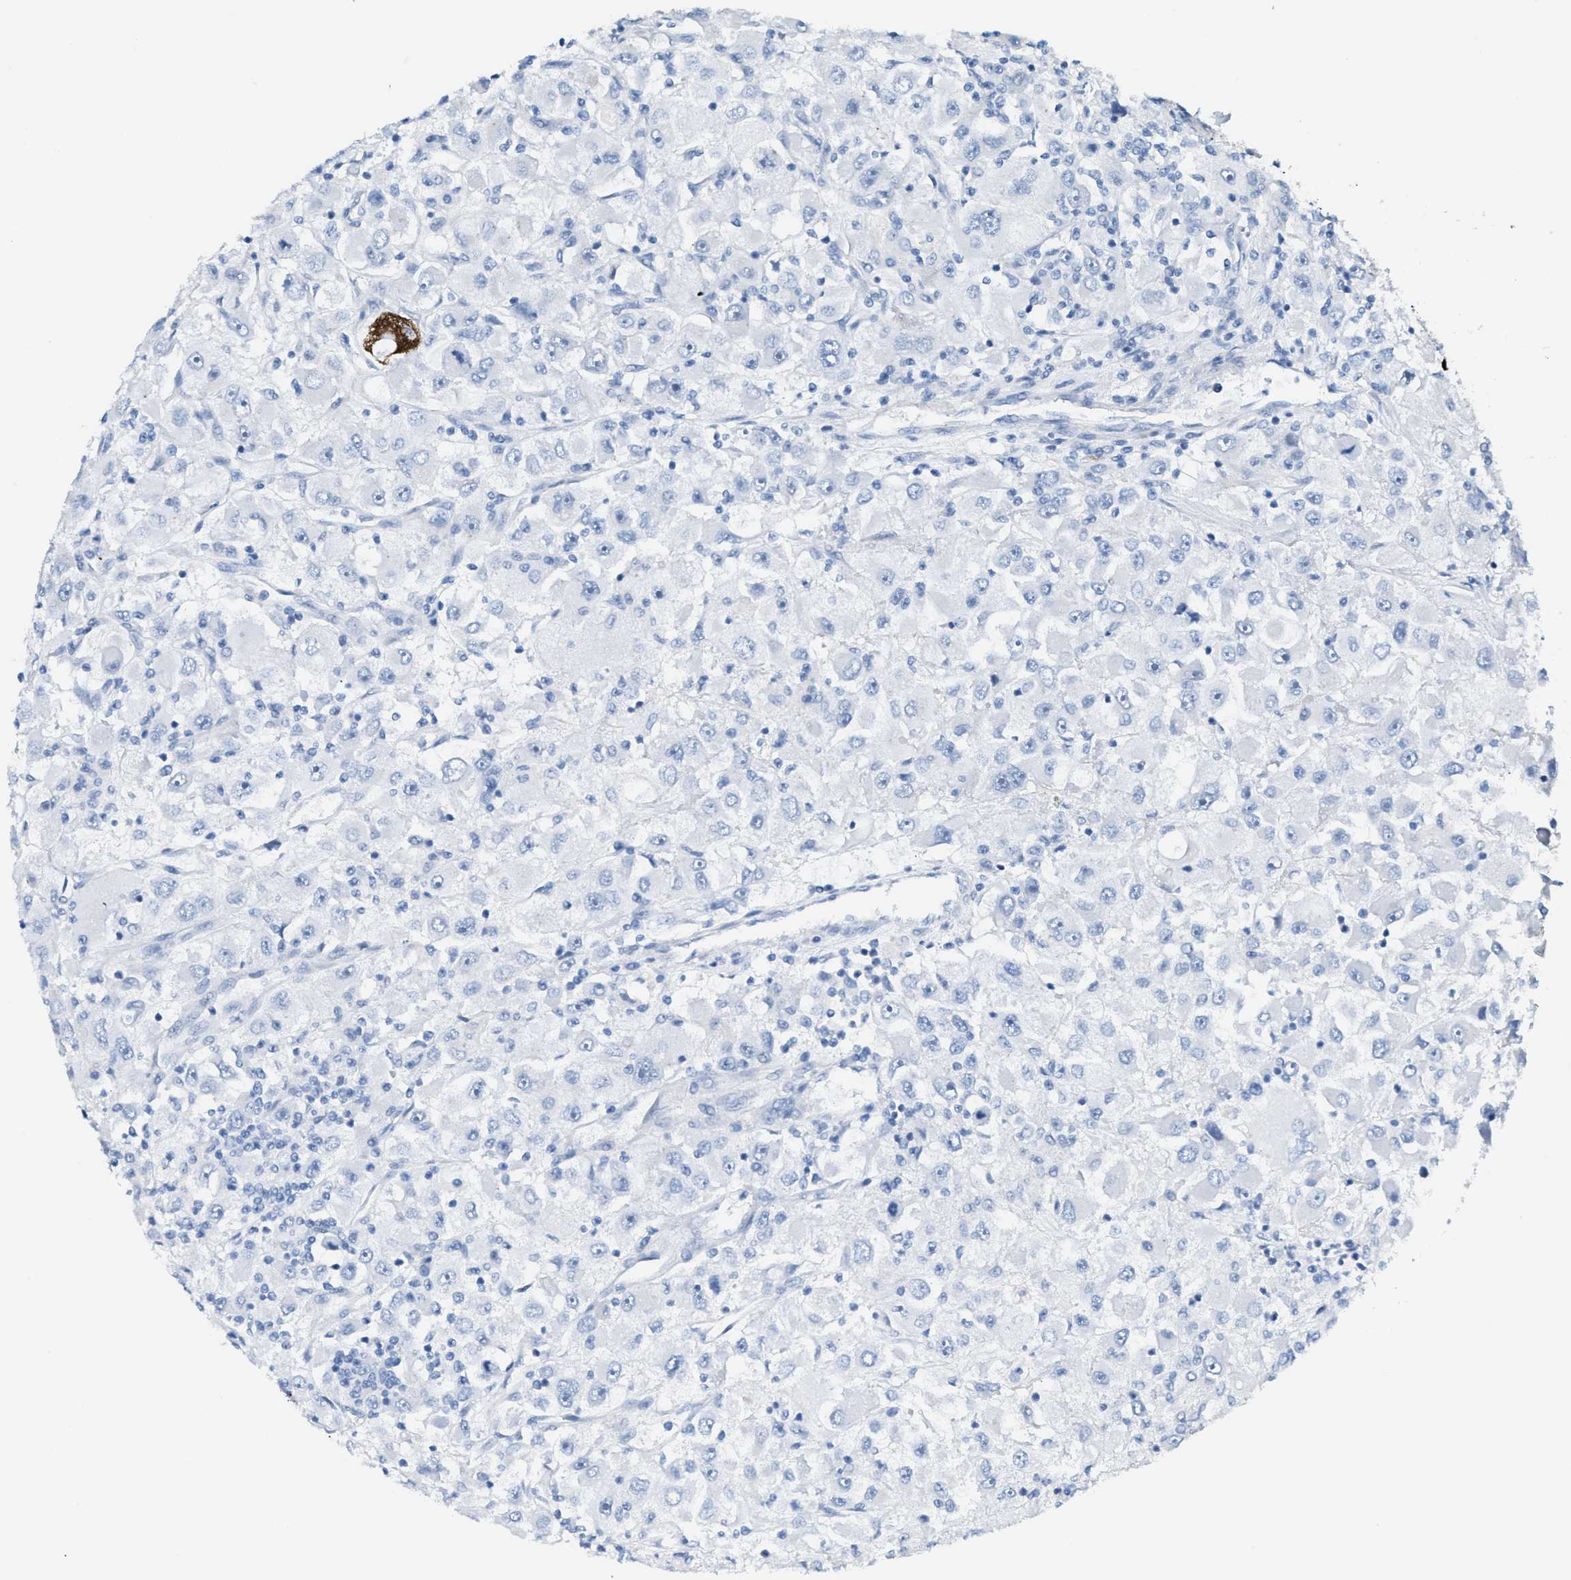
{"staining": {"intensity": "negative", "quantity": "none", "location": "none"}, "tissue": "renal cancer", "cell_type": "Tumor cells", "image_type": "cancer", "snomed": [{"axis": "morphology", "description": "Adenocarcinoma, NOS"}, {"axis": "topography", "description": "Kidney"}], "caption": "The micrograph shows no significant staining in tumor cells of renal cancer (adenocarcinoma).", "gene": "MPP3", "patient": {"sex": "female", "age": 52}}